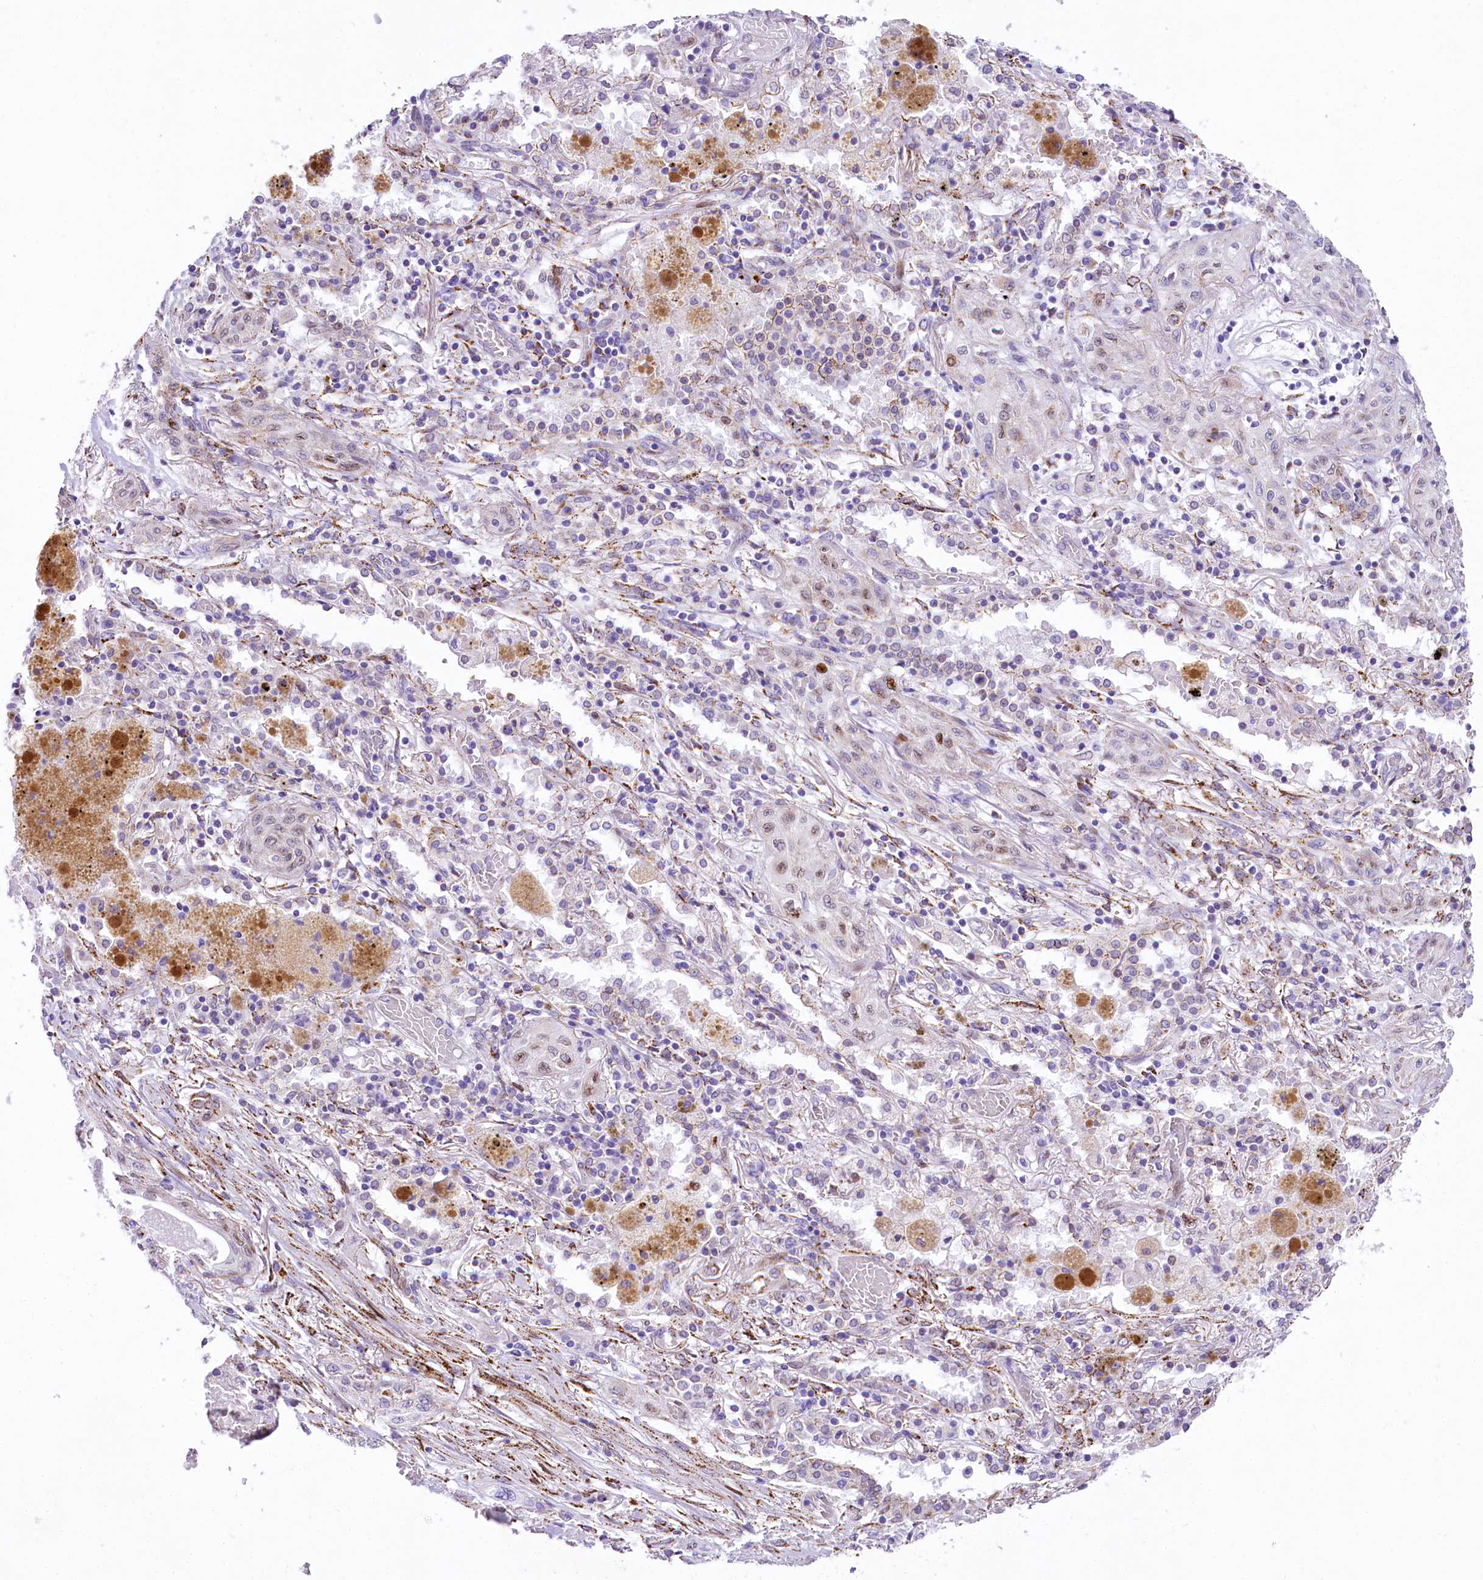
{"staining": {"intensity": "negative", "quantity": "none", "location": "none"}, "tissue": "lung cancer", "cell_type": "Tumor cells", "image_type": "cancer", "snomed": [{"axis": "morphology", "description": "Squamous cell carcinoma, NOS"}, {"axis": "topography", "description": "Lung"}], "caption": "Immunohistochemistry photomicrograph of lung squamous cell carcinoma stained for a protein (brown), which demonstrates no positivity in tumor cells. (DAB (3,3'-diaminobenzidine) immunohistochemistry (IHC), high magnification).", "gene": "PPIP5K2", "patient": {"sex": "female", "age": 47}}